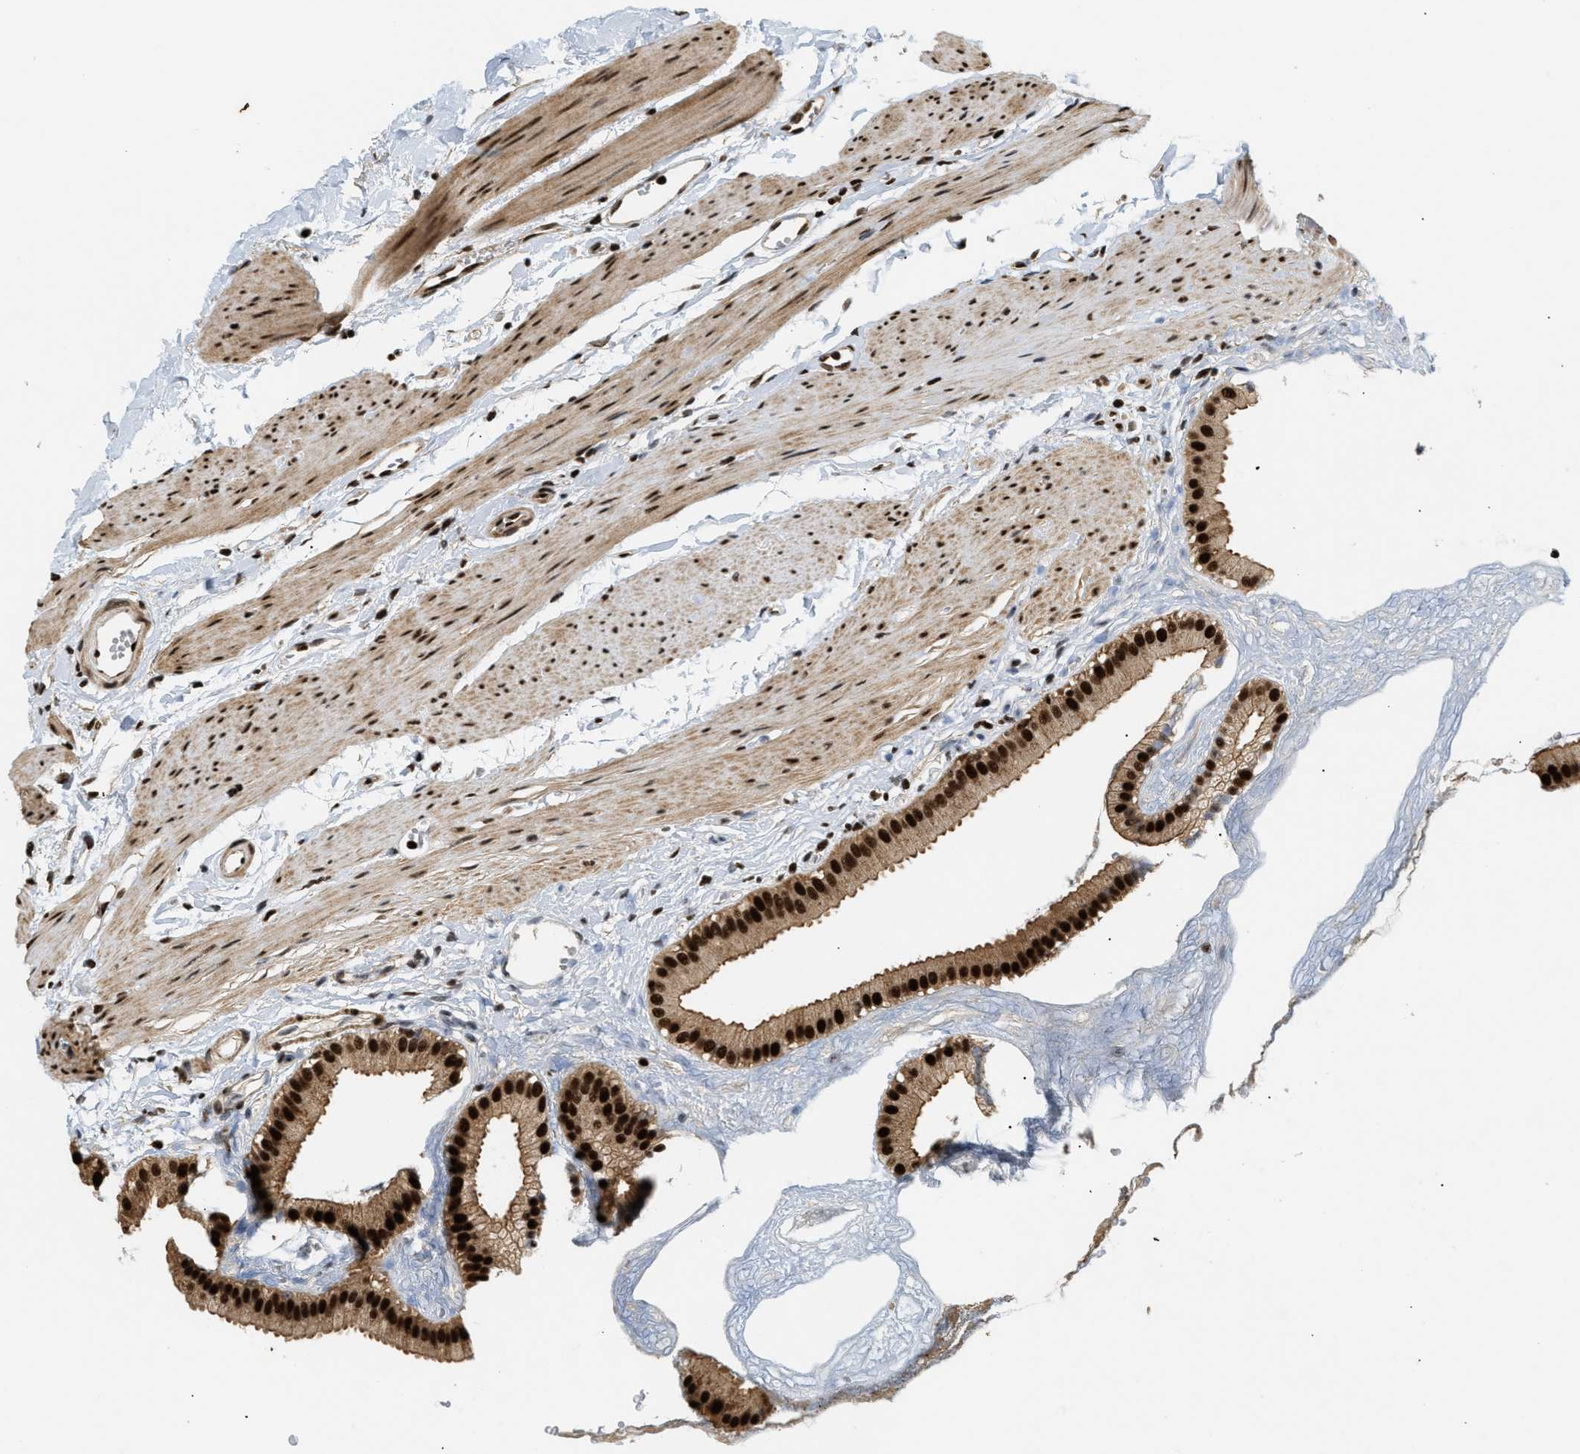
{"staining": {"intensity": "strong", "quantity": ">75%", "location": "cytoplasmic/membranous,nuclear"}, "tissue": "gallbladder", "cell_type": "Glandular cells", "image_type": "normal", "snomed": [{"axis": "morphology", "description": "Normal tissue, NOS"}, {"axis": "topography", "description": "Gallbladder"}], "caption": "Glandular cells show strong cytoplasmic/membranous,nuclear expression in about >75% of cells in unremarkable gallbladder.", "gene": "RBM5", "patient": {"sex": "female", "age": 64}}